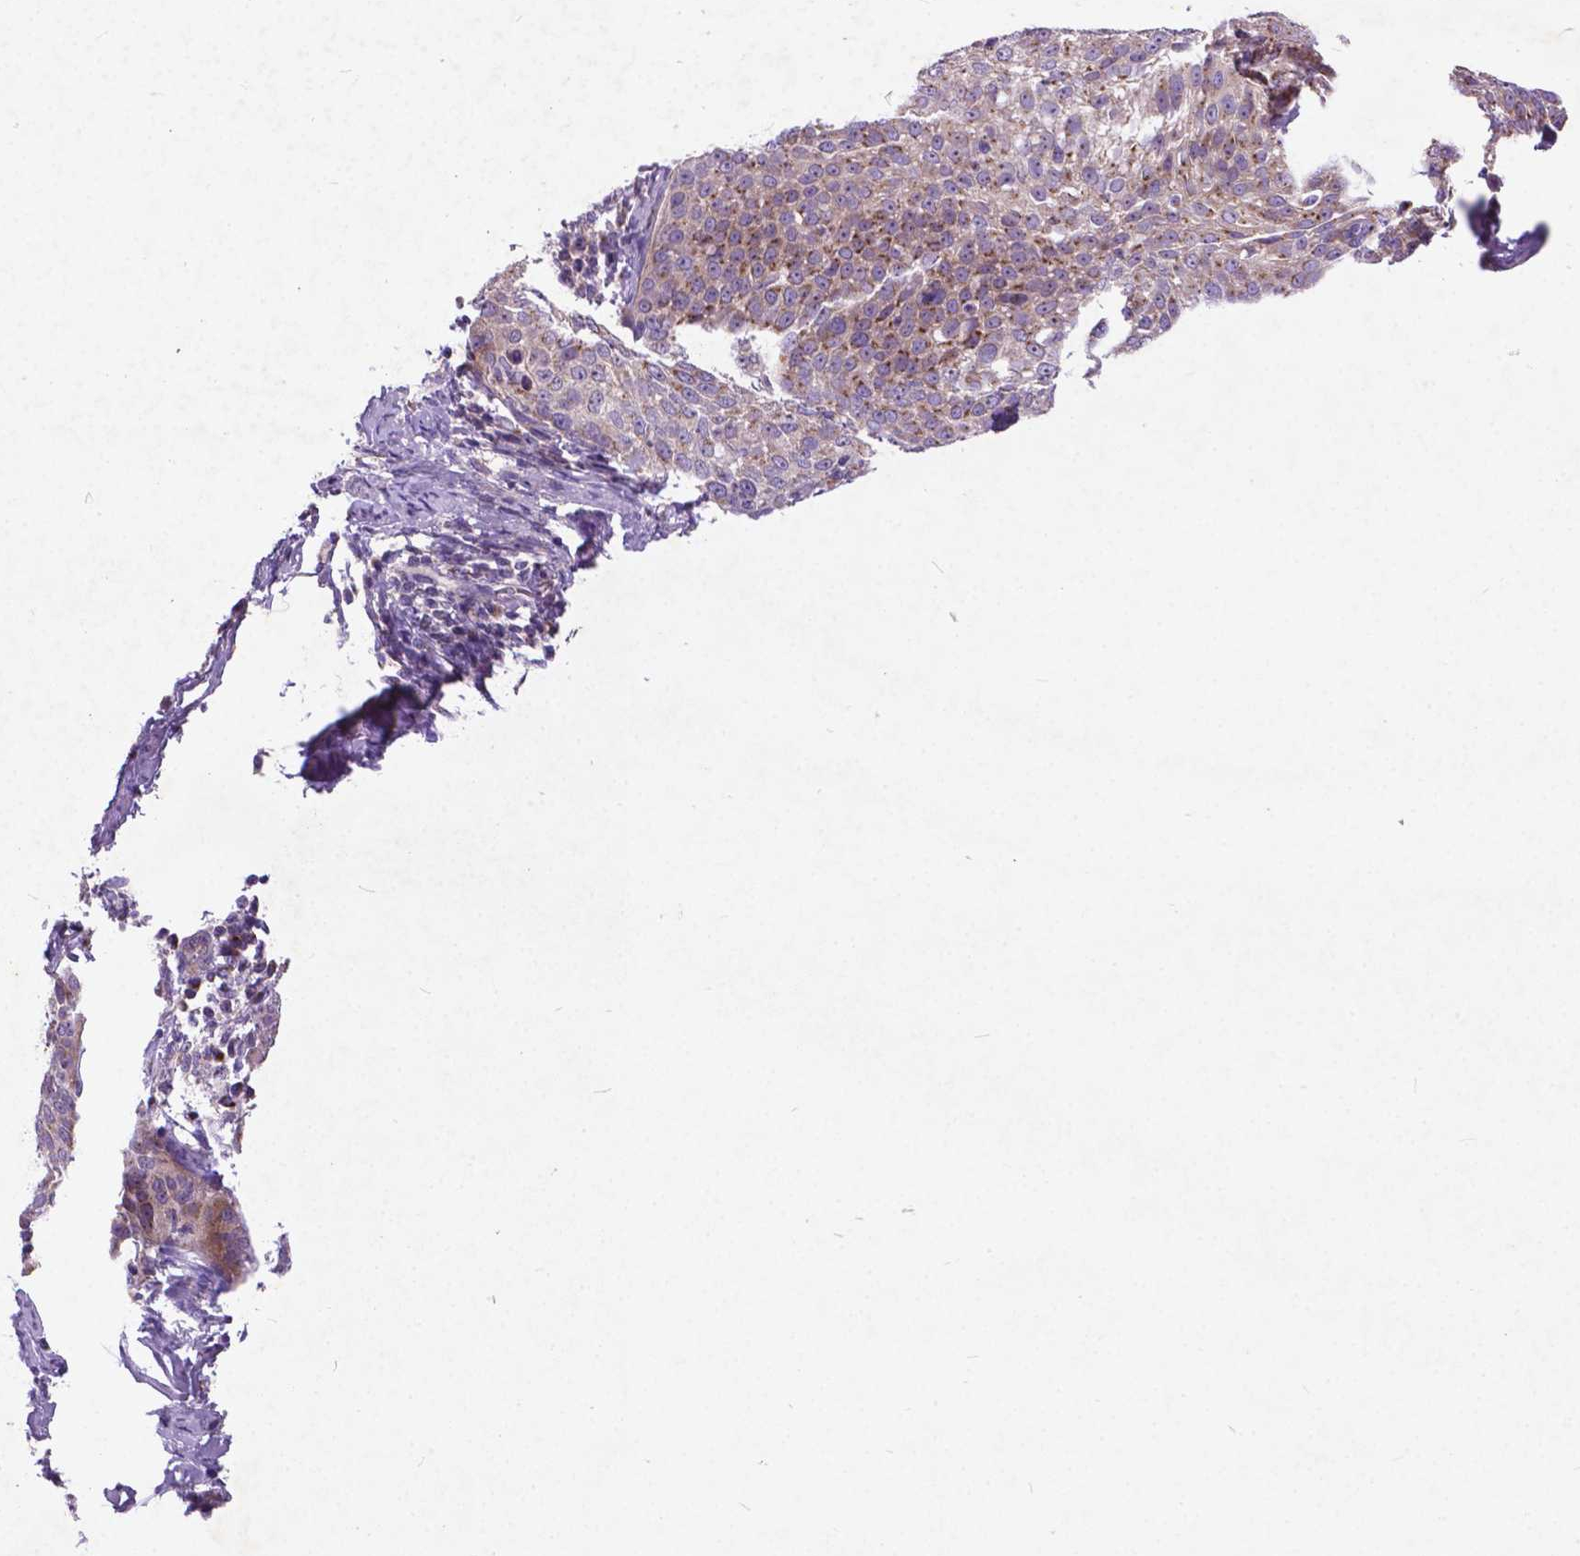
{"staining": {"intensity": "moderate", "quantity": "<25%", "location": "cytoplasmic/membranous"}, "tissue": "cervical cancer", "cell_type": "Tumor cells", "image_type": "cancer", "snomed": [{"axis": "morphology", "description": "Squamous cell carcinoma, NOS"}, {"axis": "topography", "description": "Cervix"}], "caption": "A brown stain shows moderate cytoplasmic/membranous positivity of a protein in human cervical cancer (squamous cell carcinoma) tumor cells.", "gene": "ATG4D", "patient": {"sex": "female", "age": 51}}